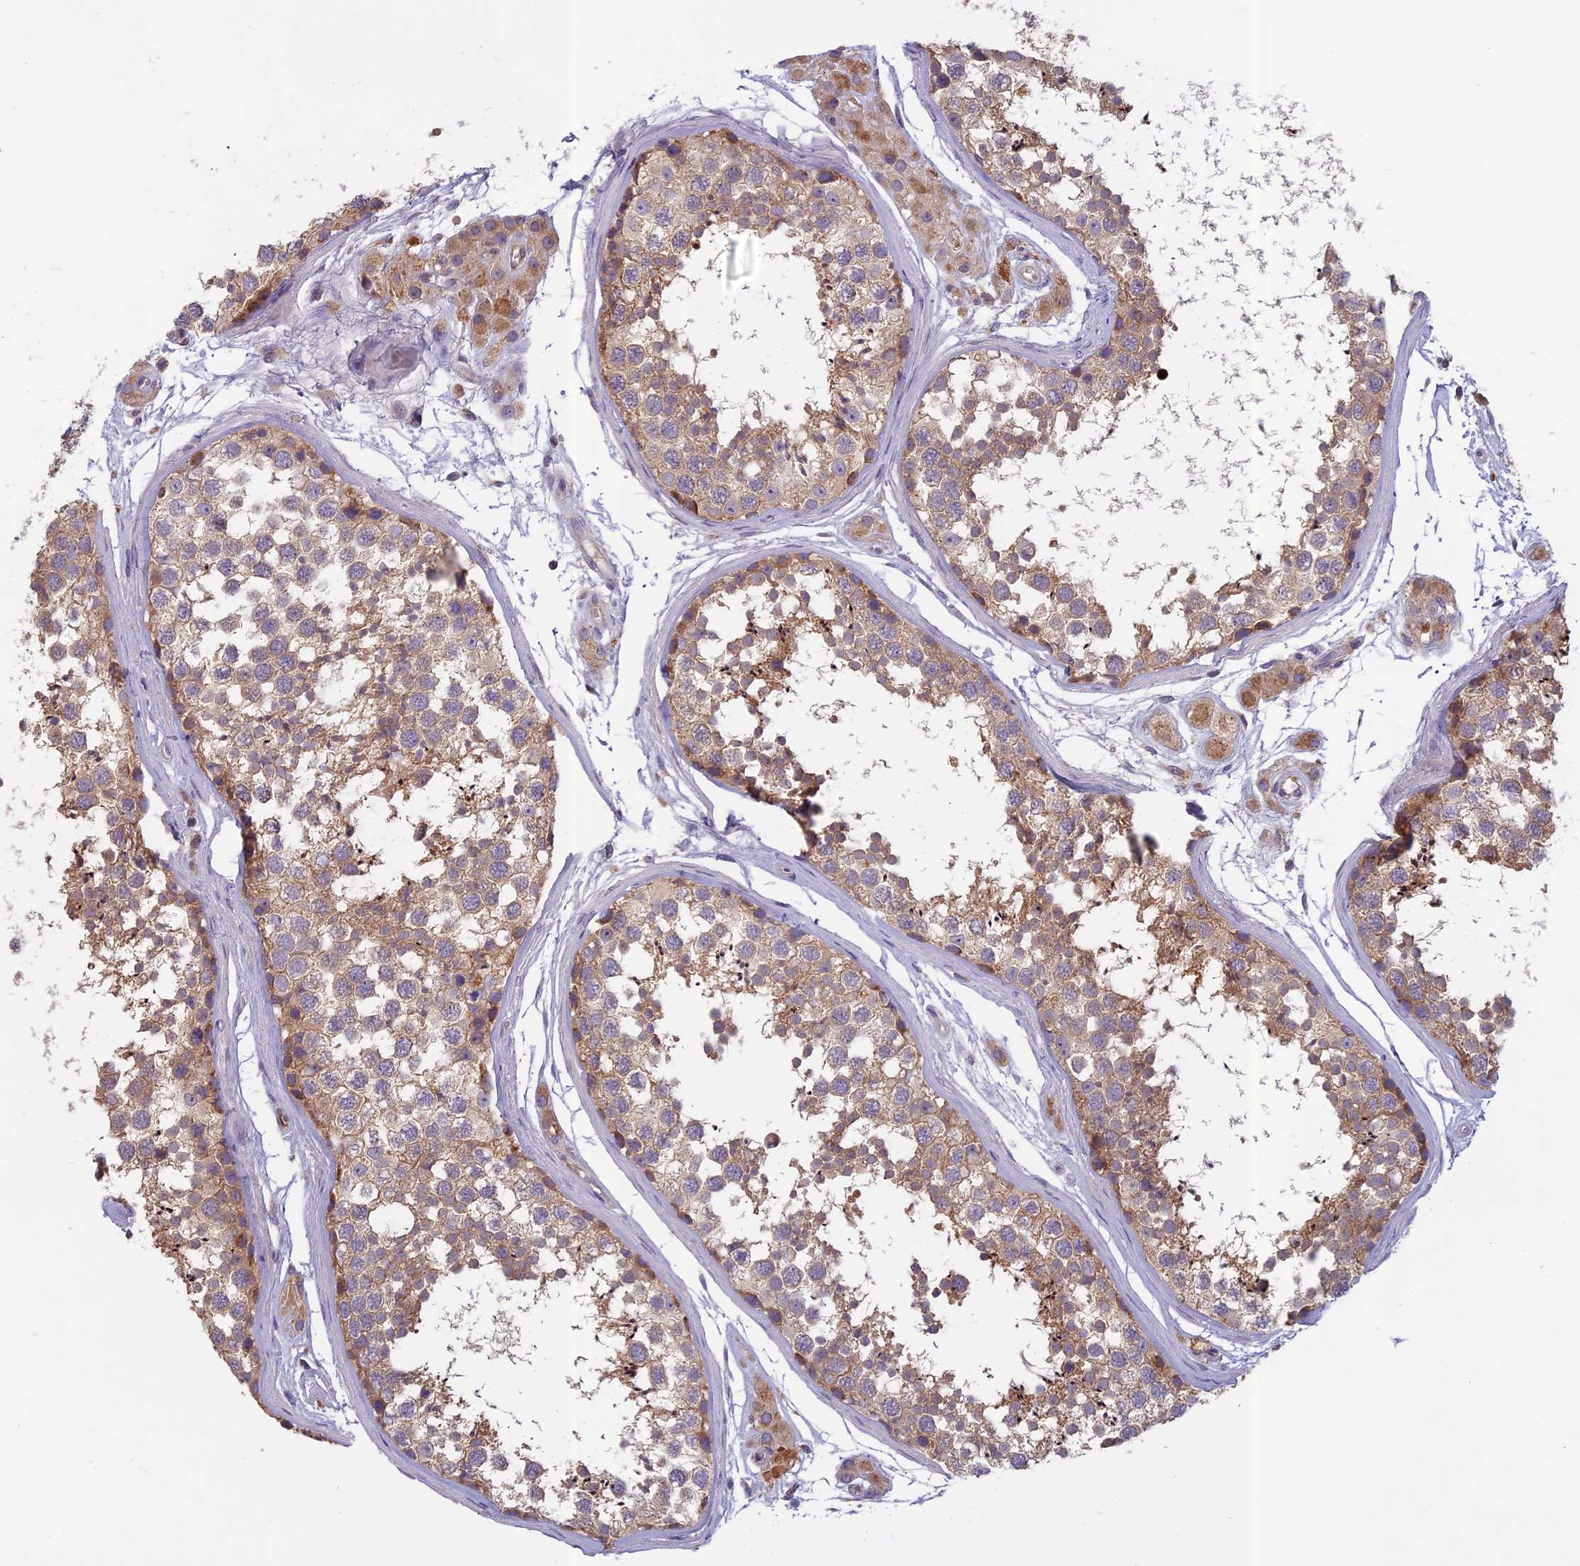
{"staining": {"intensity": "moderate", "quantity": ">75%", "location": "cytoplasmic/membranous"}, "tissue": "testis", "cell_type": "Cells in seminiferous ducts", "image_type": "normal", "snomed": [{"axis": "morphology", "description": "Normal tissue, NOS"}, {"axis": "topography", "description": "Testis"}], "caption": "DAB (3,3'-diaminobenzidine) immunohistochemical staining of unremarkable human testis reveals moderate cytoplasmic/membranous protein positivity in approximately >75% of cells in seminiferous ducts. (brown staining indicates protein expression, while blue staining denotes nuclei).", "gene": "SEMA7A", "patient": {"sex": "male", "age": 56}}